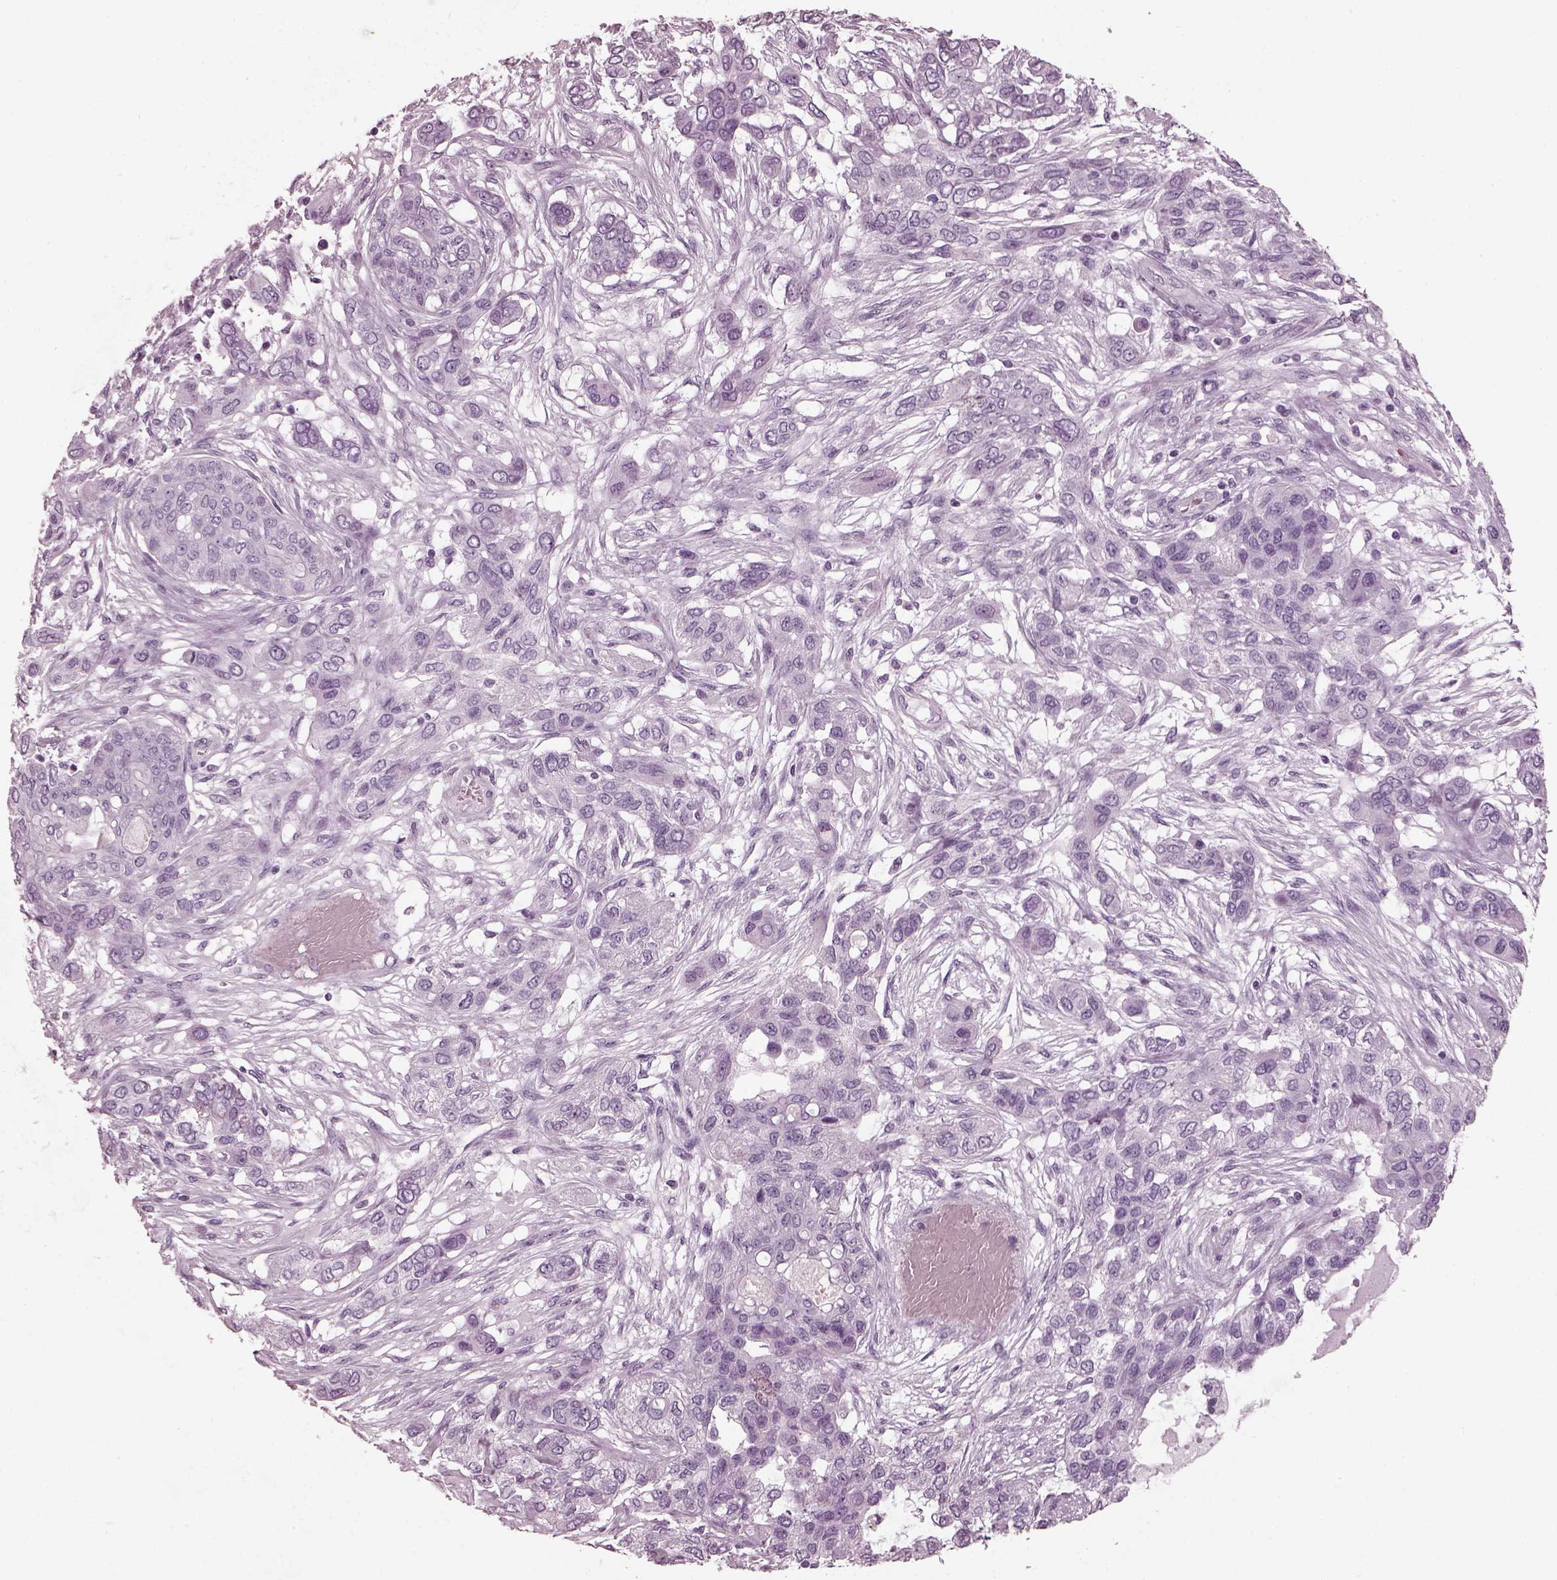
{"staining": {"intensity": "negative", "quantity": "none", "location": "none"}, "tissue": "lung cancer", "cell_type": "Tumor cells", "image_type": "cancer", "snomed": [{"axis": "morphology", "description": "Squamous cell carcinoma, NOS"}, {"axis": "topography", "description": "Lung"}], "caption": "DAB (3,3'-diaminobenzidine) immunohistochemical staining of lung cancer reveals no significant positivity in tumor cells.", "gene": "RCVRN", "patient": {"sex": "female", "age": 70}}